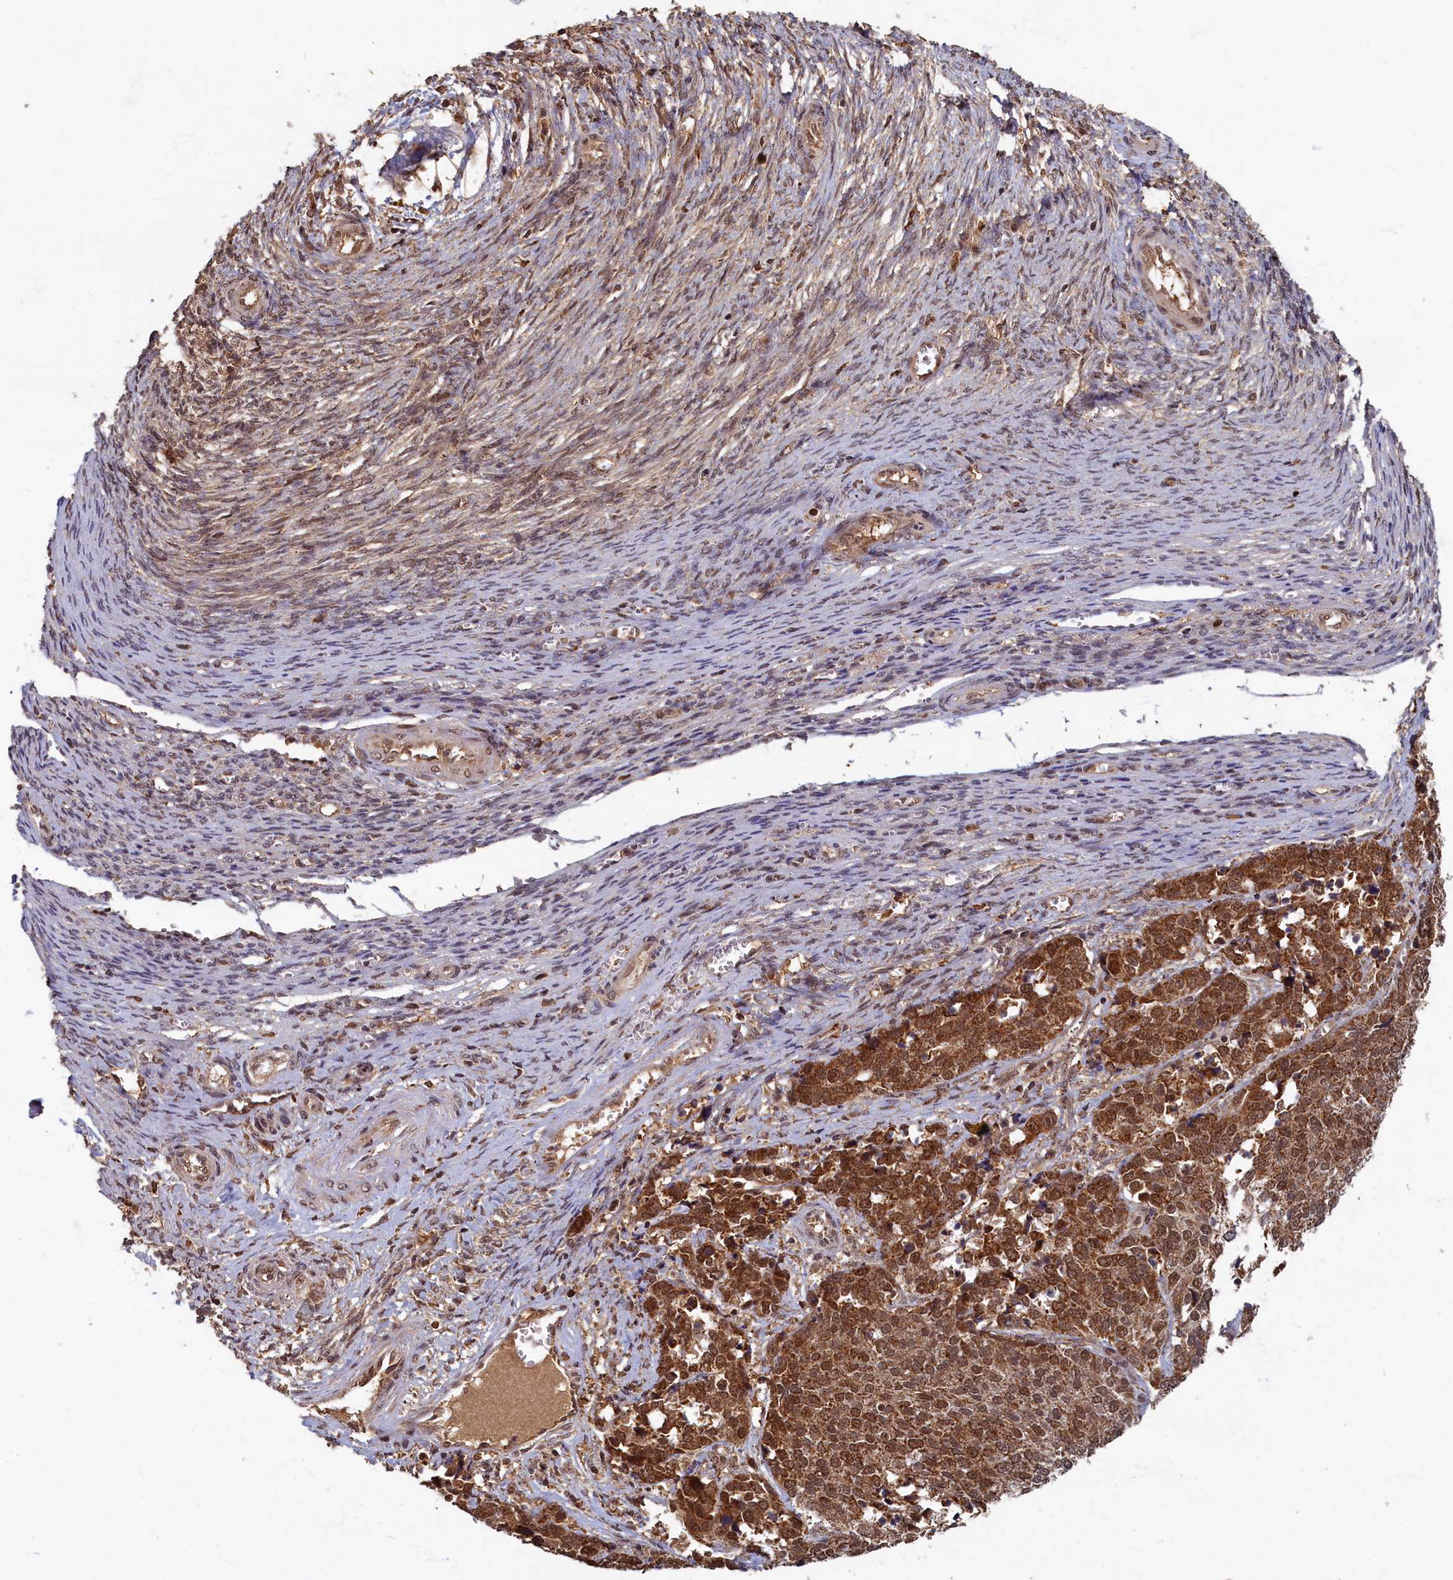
{"staining": {"intensity": "strong", "quantity": ">75%", "location": "cytoplasmic/membranous,nuclear"}, "tissue": "ovarian cancer", "cell_type": "Tumor cells", "image_type": "cancer", "snomed": [{"axis": "morphology", "description": "Cystadenocarcinoma, serous, NOS"}, {"axis": "topography", "description": "Ovary"}], "caption": "Protein staining by immunohistochemistry (IHC) demonstrates strong cytoplasmic/membranous and nuclear positivity in about >75% of tumor cells in ovarian cancer.", "gene": "BRCA1", "patient": {"sex": "female", "age": 44}}